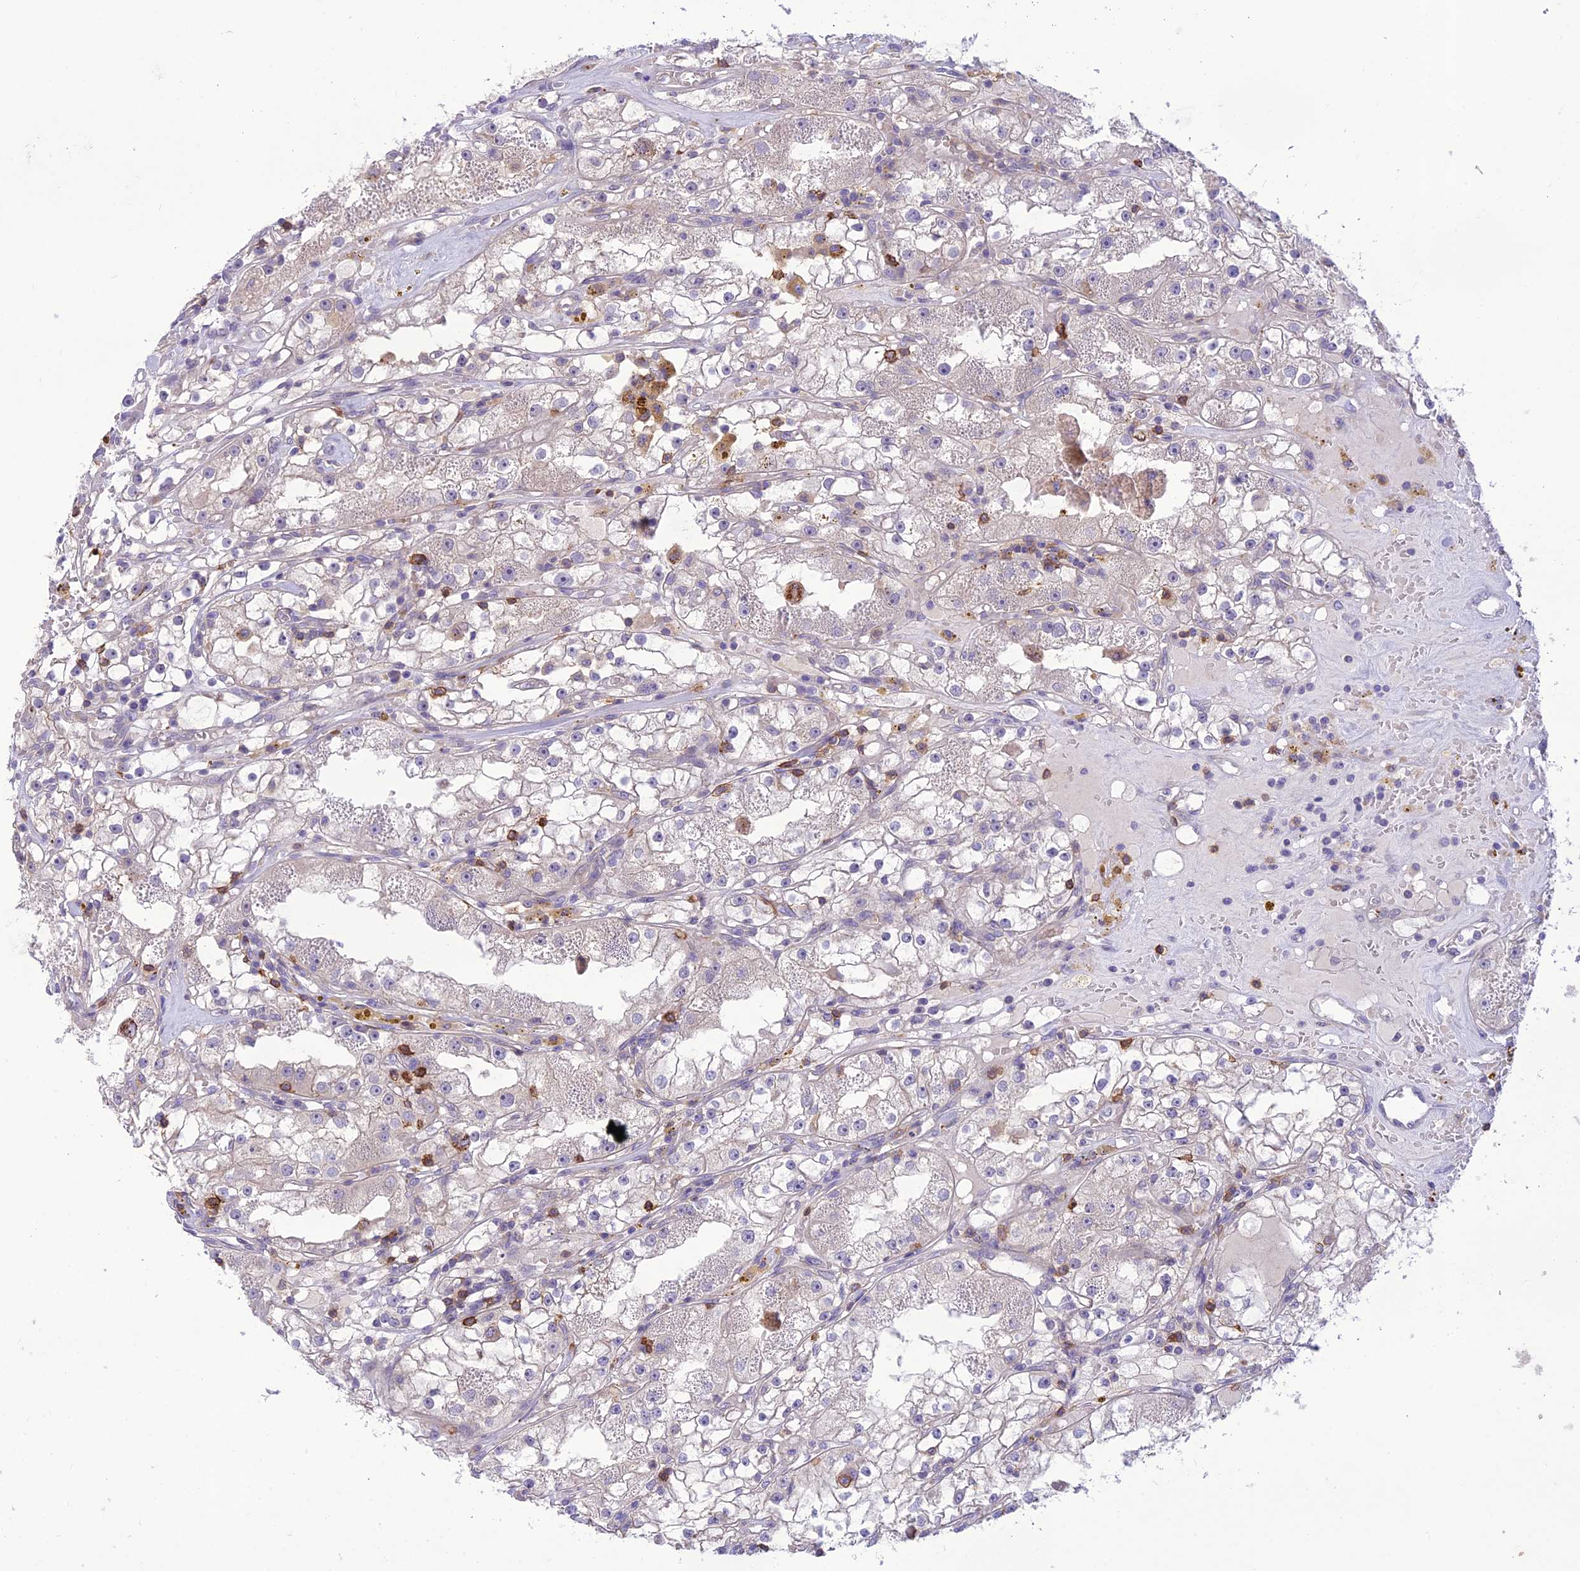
{"staining": {"intensity": "negative", "quantity": "none", "location": "none"}, "tissue": "renal cancer", "cell_type": "Tumor cells", "image_type": "cancer", "snomed": [{"axis": "morphology", "description": "Adenocarcinoma, NOS"}, {"axis": "topography", "description": "Kidney"}], "caption": "This is an immunohistochemistry (IHC) histopathology image of renal cancer (adenocarcinoma). There is no expression in tumor cells.", "gene": "ITGAE", "patient": {"sex": "male", "age": 56}}